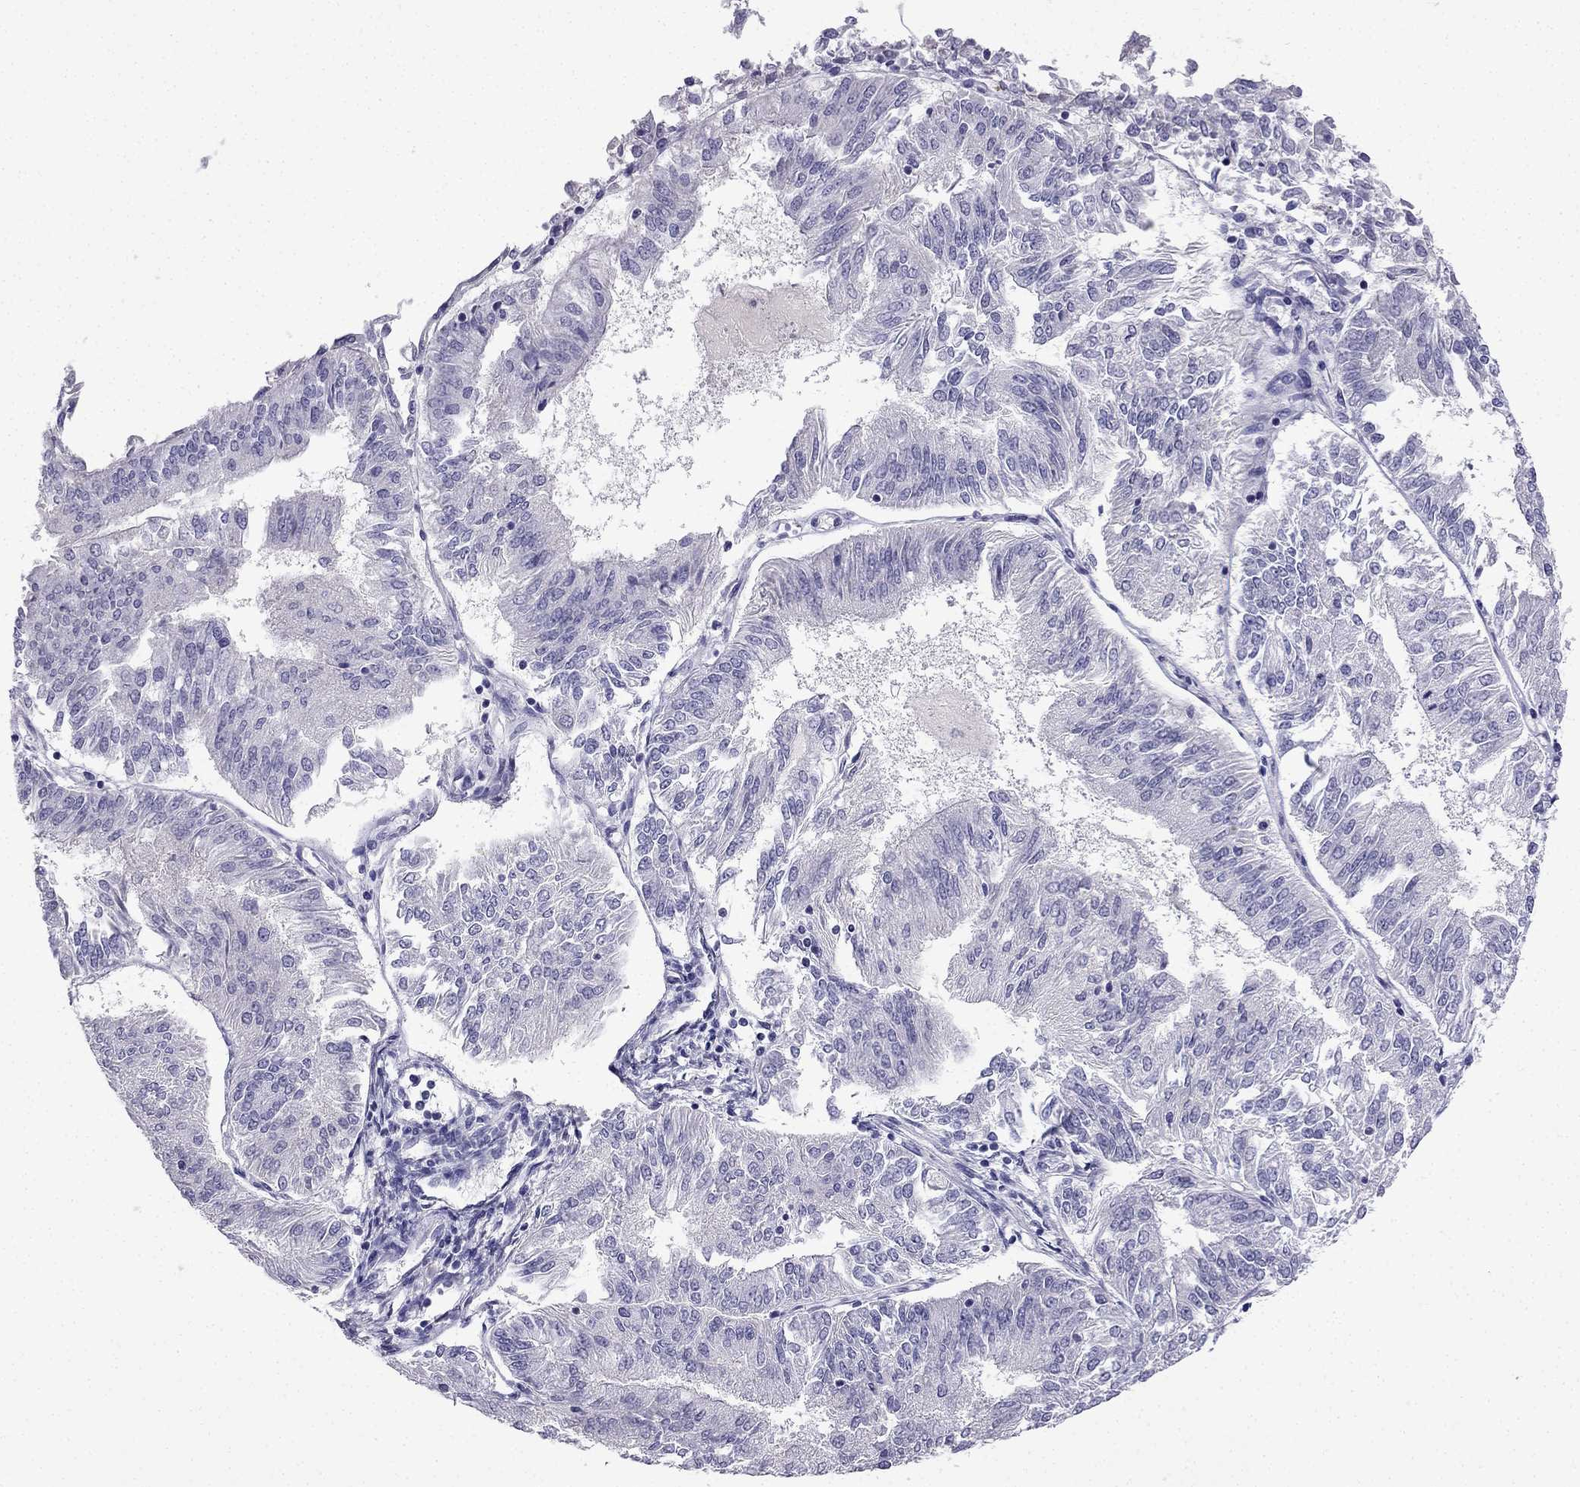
{"staining": {"intensity": "negative", "quantity": "none", "location": "none"}, "tissue": "endometrial cancer", "cell_type": "Tumor cells", "image_type": "cancer", "snomed": [{"axis": "morphology", "description": "Adenocarcinoma, NOS"}, {"axis": "topography", "description": "Endometrium"}], "caption": "High magnification brightfield microscopy of endometrial cancer (adenocarcinoma) stained with DAB (brown) and counterstained with hematoxylin (blue): tumor cells show no significant staining.", "gene": "NPTX1", "patient": {"sex": "female", "age": 58}}